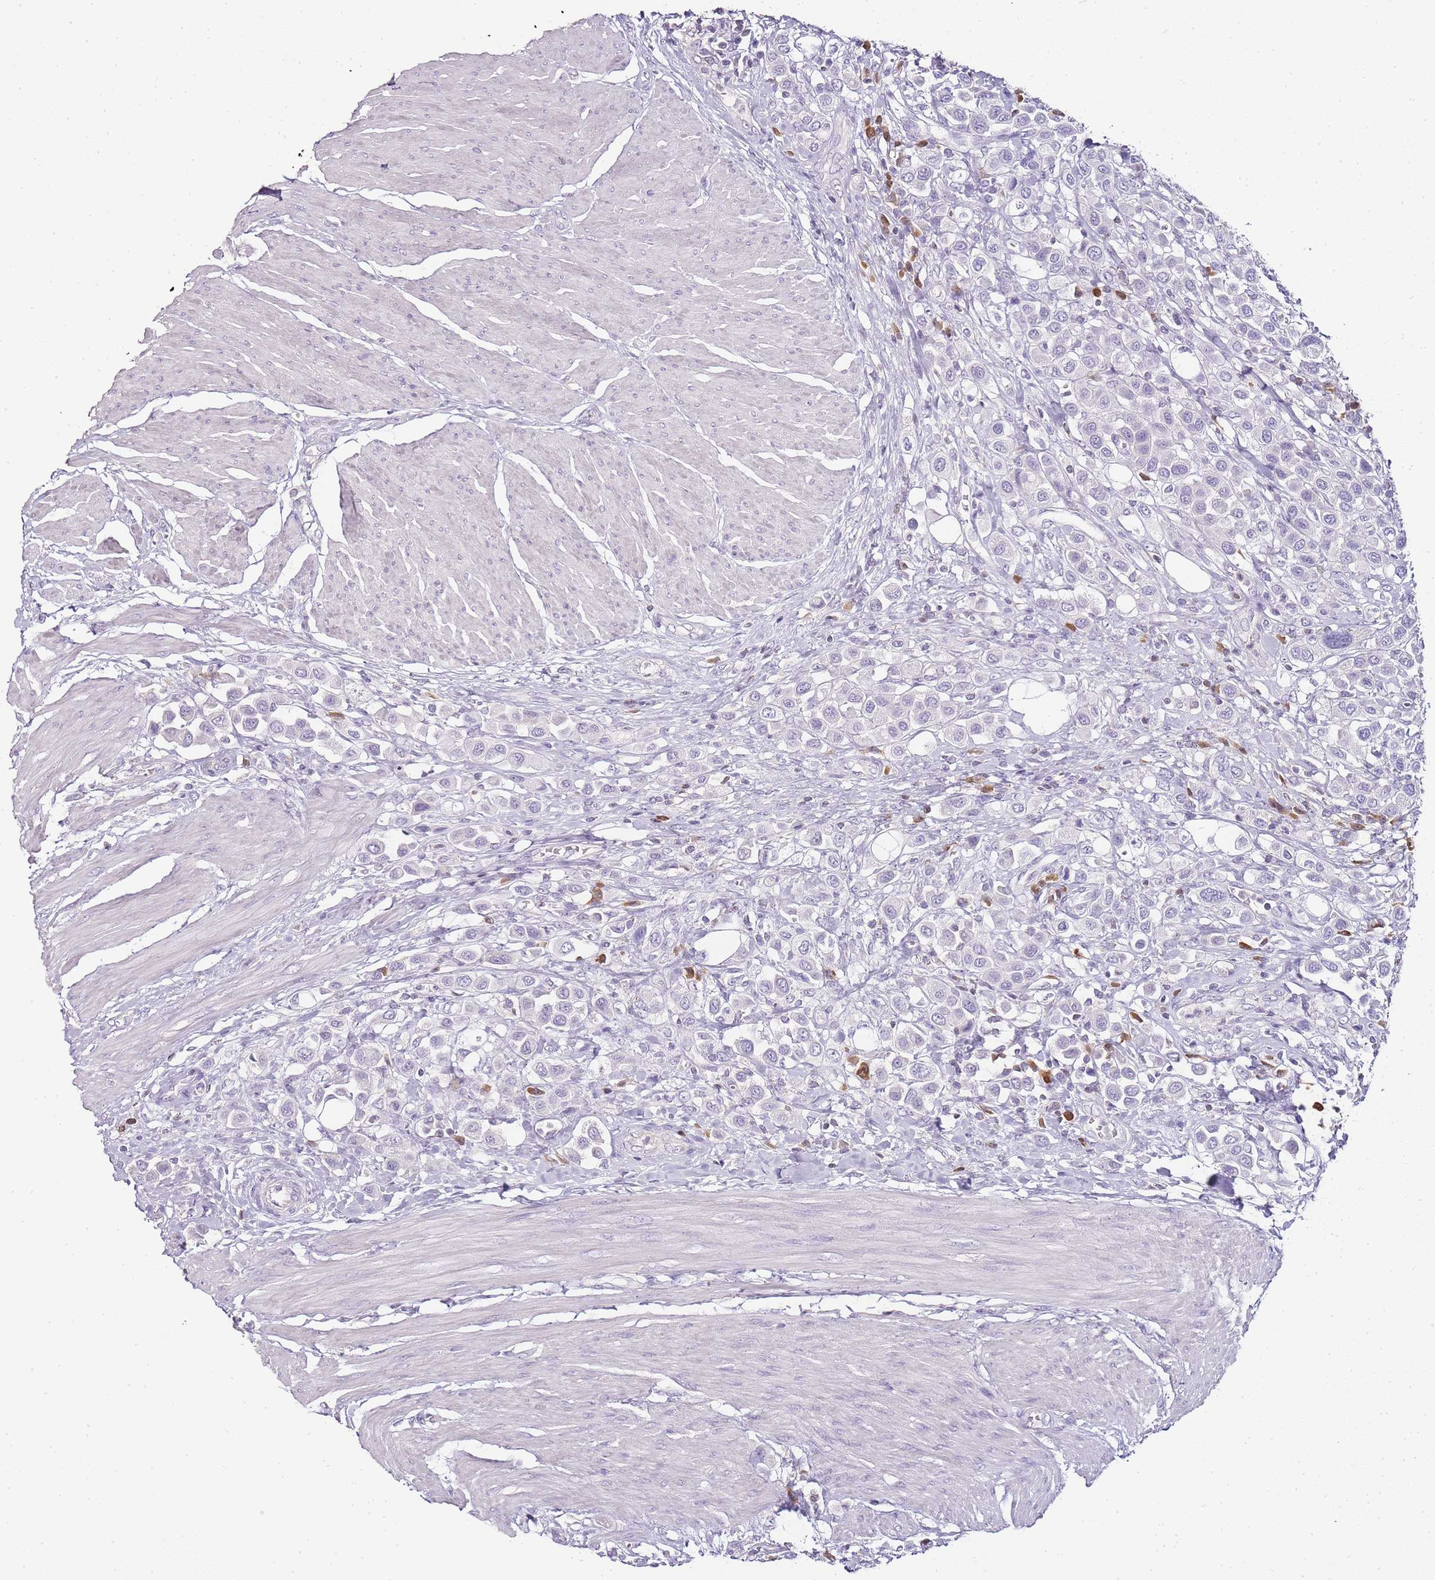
{"staining": {"intensity": "negative", "quantity": "none", "location": "none"}, "tissue": "urothelial cancer", "cell_type": "Tumor cells", "image_type": "cancer", "snomed": [{"axis": "morphology", "description": "Urothelial carcinoma, High grade"}, {"axis": "topography", "description": "Urinary bladder"}], "caption": "This is an immunohistochemistry histopathology image of human urothelial cancer. There is no staining in tumor cells.", "gene": "ZBP1", "patient": {"sex": "male", "age": 50}}